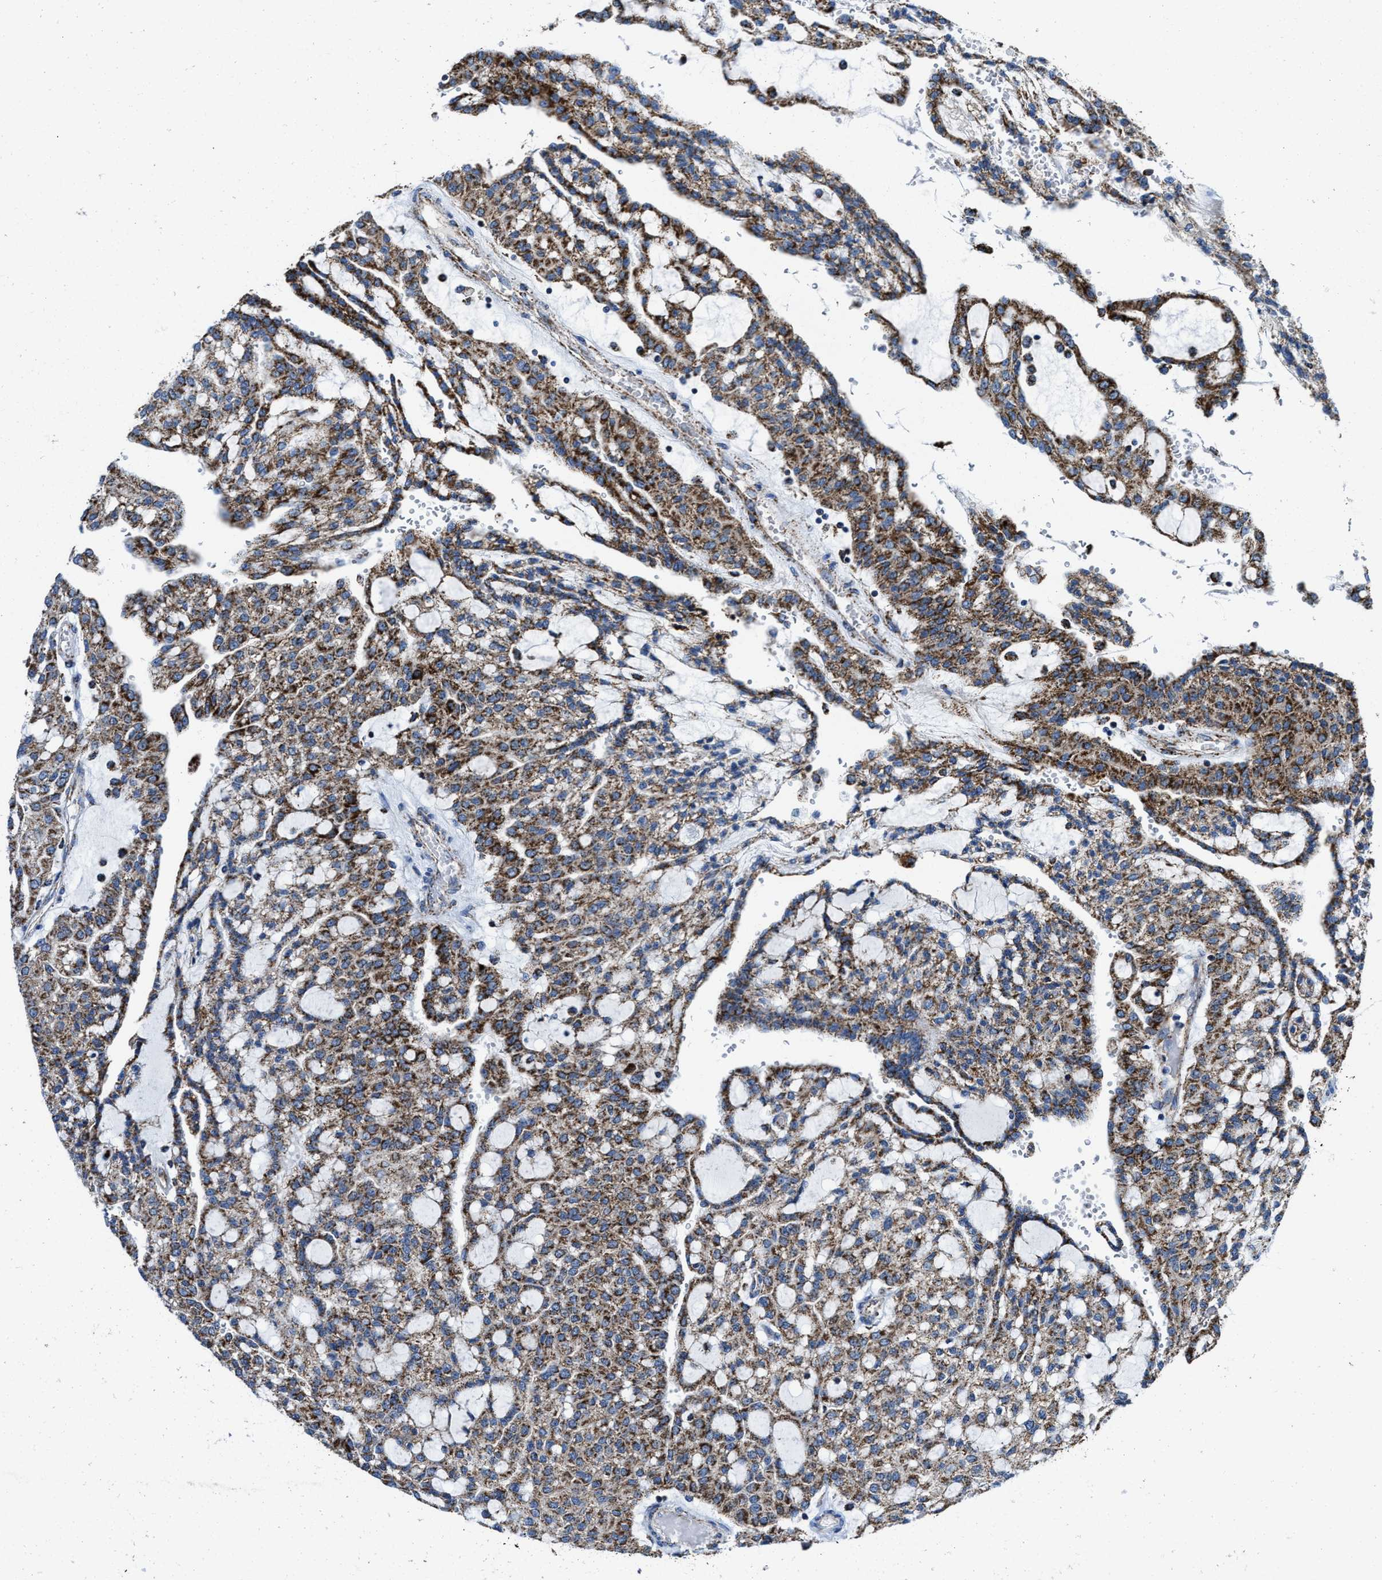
{"staining": {"intensity": "strong", "quantity": ">75%", "location": "cytoplasmic/membranous"}, "tissue": "renal cancer", "cell_type": "Tumor cells", "image_type": "cancer", "snomed": [{"axis": "morphology", "description": "Adenocarcinoma, NOS"}, {"axis": "topography", "description": "Kidney"}], "caption": "Strong cytoplasmic/membranous protein expression is appreciated in approximately >75% of tumor cells in renal cancer (adenocarcinoma). (DAB = brown stain, brightfield microscopy at high magnification).", "gene": "ALDH1B1", "patient": {"sex": "male", "age": 63}}